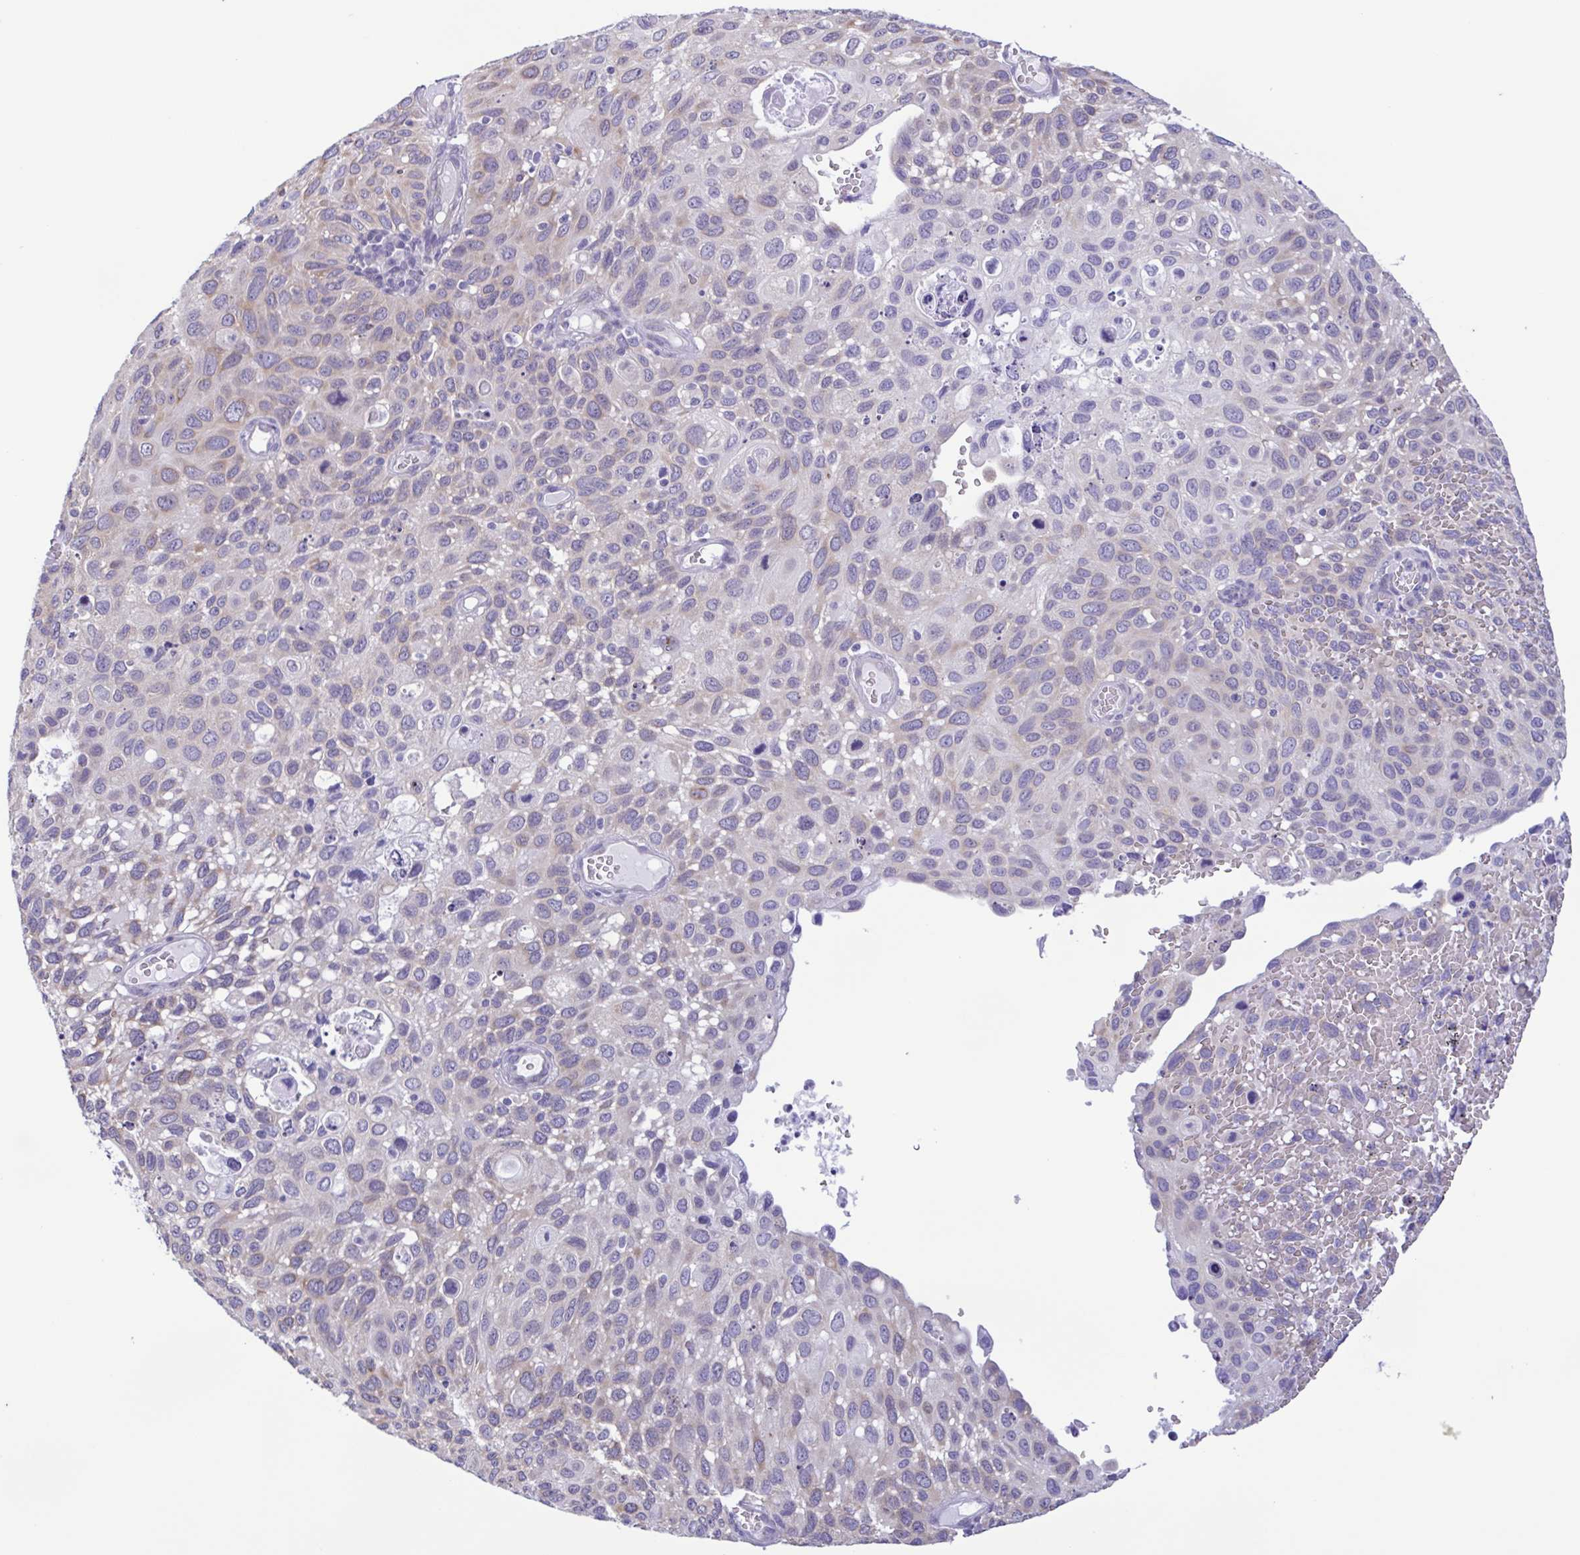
{"staining": {"intensity": "weak", "quantity": "<25%", "location": "cytoplasmic/membranous"}, "tissue": "cervical cancer", "cell_type": "Tumor cells", "image_type": "cancer", "snomed": [{"axis": "morphology", "description": "Squamous cell carcinoma, NOS"}, {"axis": "topography", "description": "Cervix"}], "caption": "An immunohistochemistry photomicrograph of squamous cell carcinoma (cervical) is shown. There is no staining in tumor cells of squamous cell carcinoma (cervical). Brightfield microscopy of immunohistochemistry (IHC) stained with DAB (brown) and hematoxylin (blue), captured at high magnification.", "gene": "TNNI3", "patient": {"sex": "female", "age": 70}}